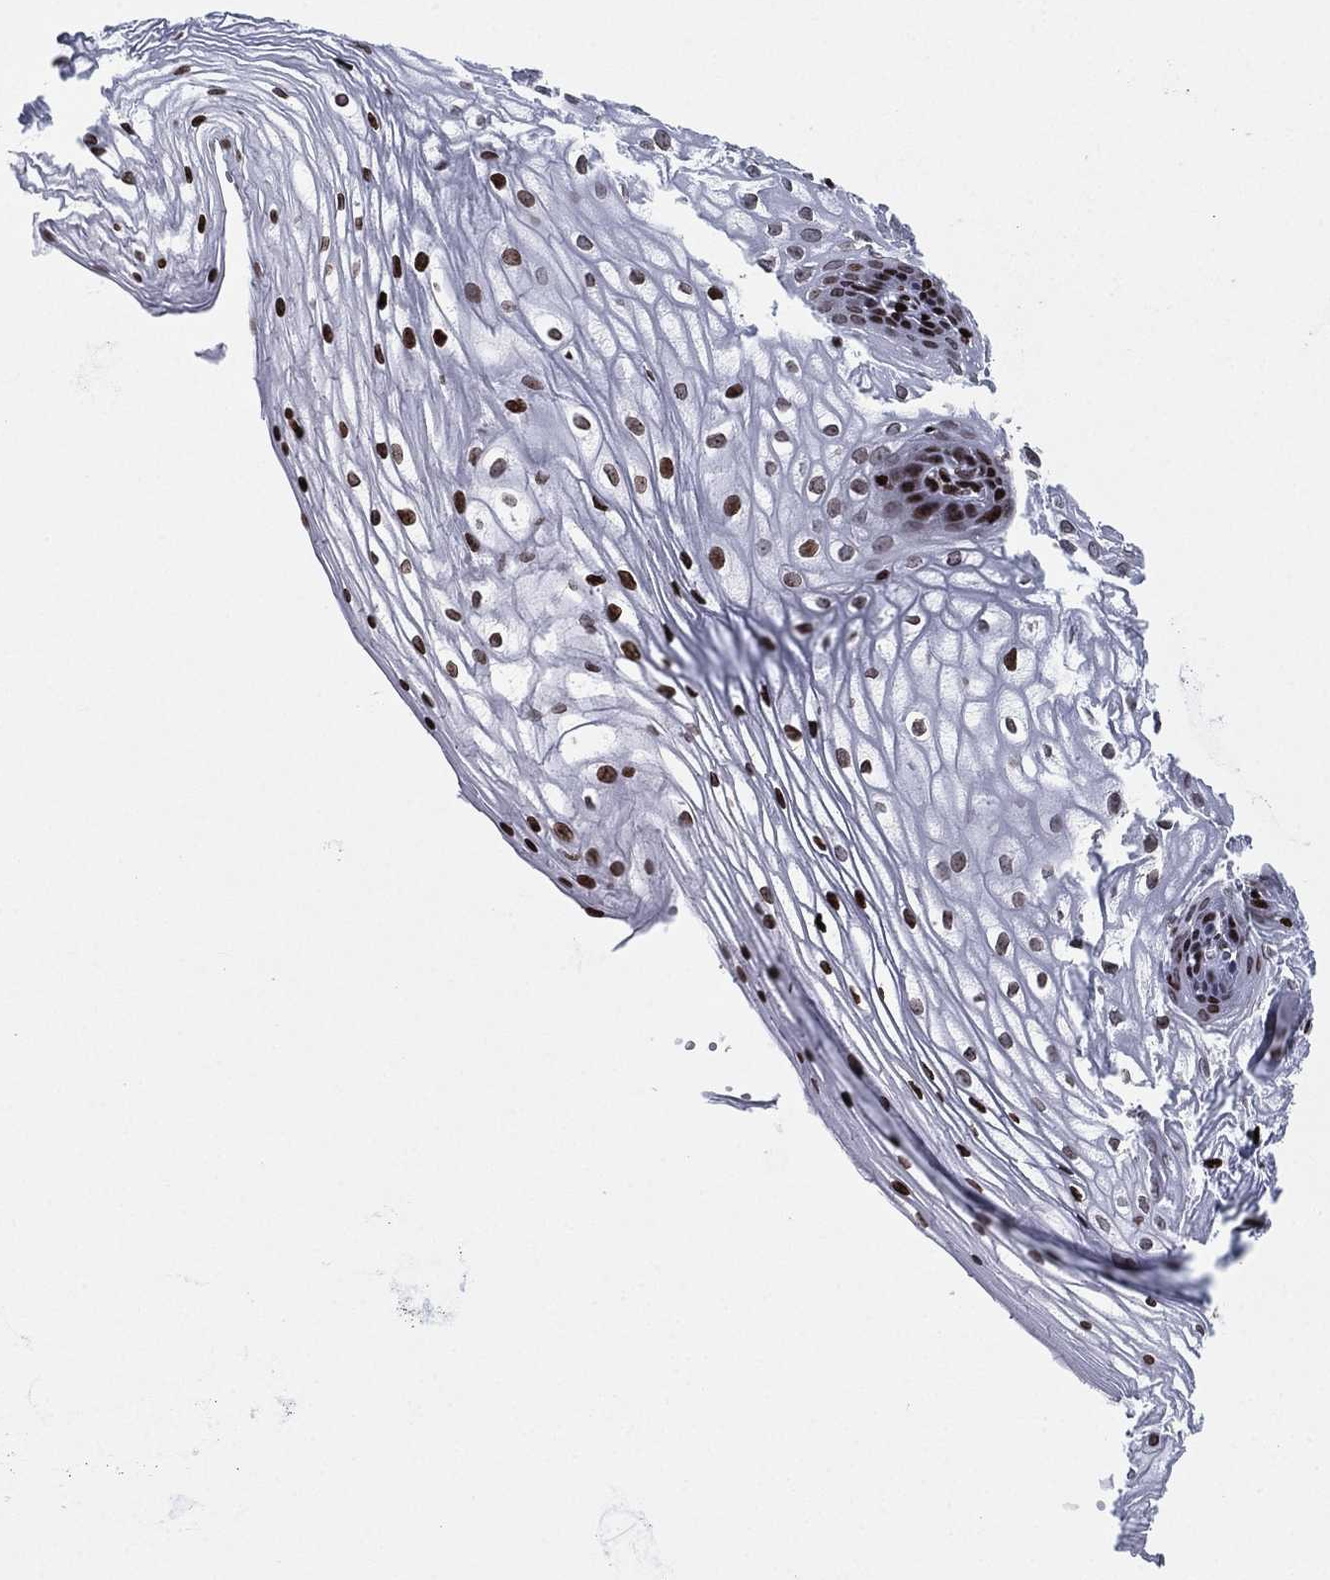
{"staining": {"intensity": "strong", "quantity": "25%-75%", "location": "nuclear"}, "tissue": "vagina", "cell_type": "Squamous epithelial cells", "image_type": "normal", "snomed": [{"axis": "morphology", "description": "Normal tissue, NOS"}, {"axis": "topography", "description": "Vagina"}], "caption": "Vagina stained with DAB (3,3'-diaminobenzidine) immunohistochemistry (IHC) exhibits high levels of strong nuclear expression in about 25%-75% of squamous epithelial cells.", "gene": "MFSD14A", "patient": {"sex": "female", "age": 34}}